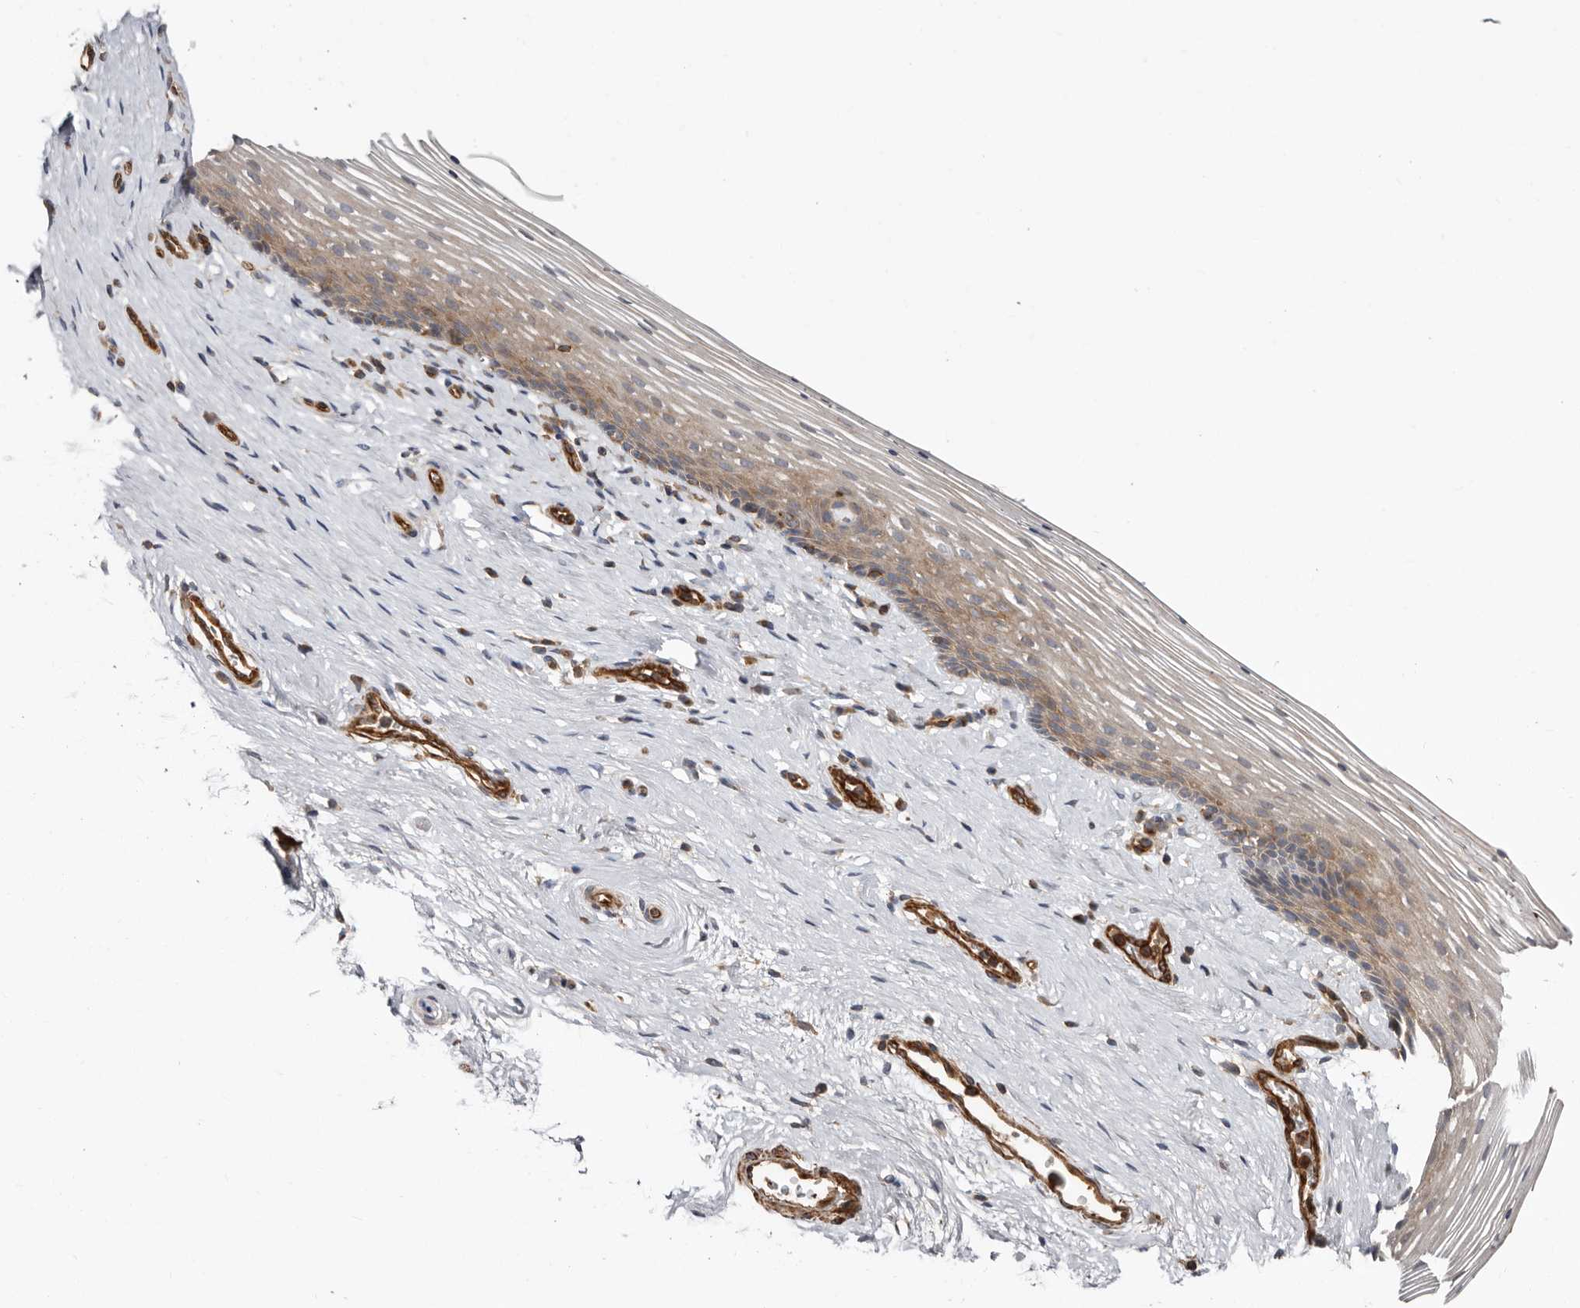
{"staining": {"intensity": "moderate", "quantity": ">75%", "location": "cytoplasmic/membranous"}, "tissue": "vagina", "cell_type": "Squamous epithelial cells", "image_type": "normal", "snomed": [{"axis": "morphology", "description": "Normal tissue, NOS"}, {"axis": "topography", "description": "Vagina"}], "caption": "This is a photomicrograph of immunohistochemistry staining of benign vagina, which shows moderate positivity in the cytoplasmic/membranous of squamous epithelial cells.", "gene": "TMC7", "patient": {"sex": "female", "age": 46}}